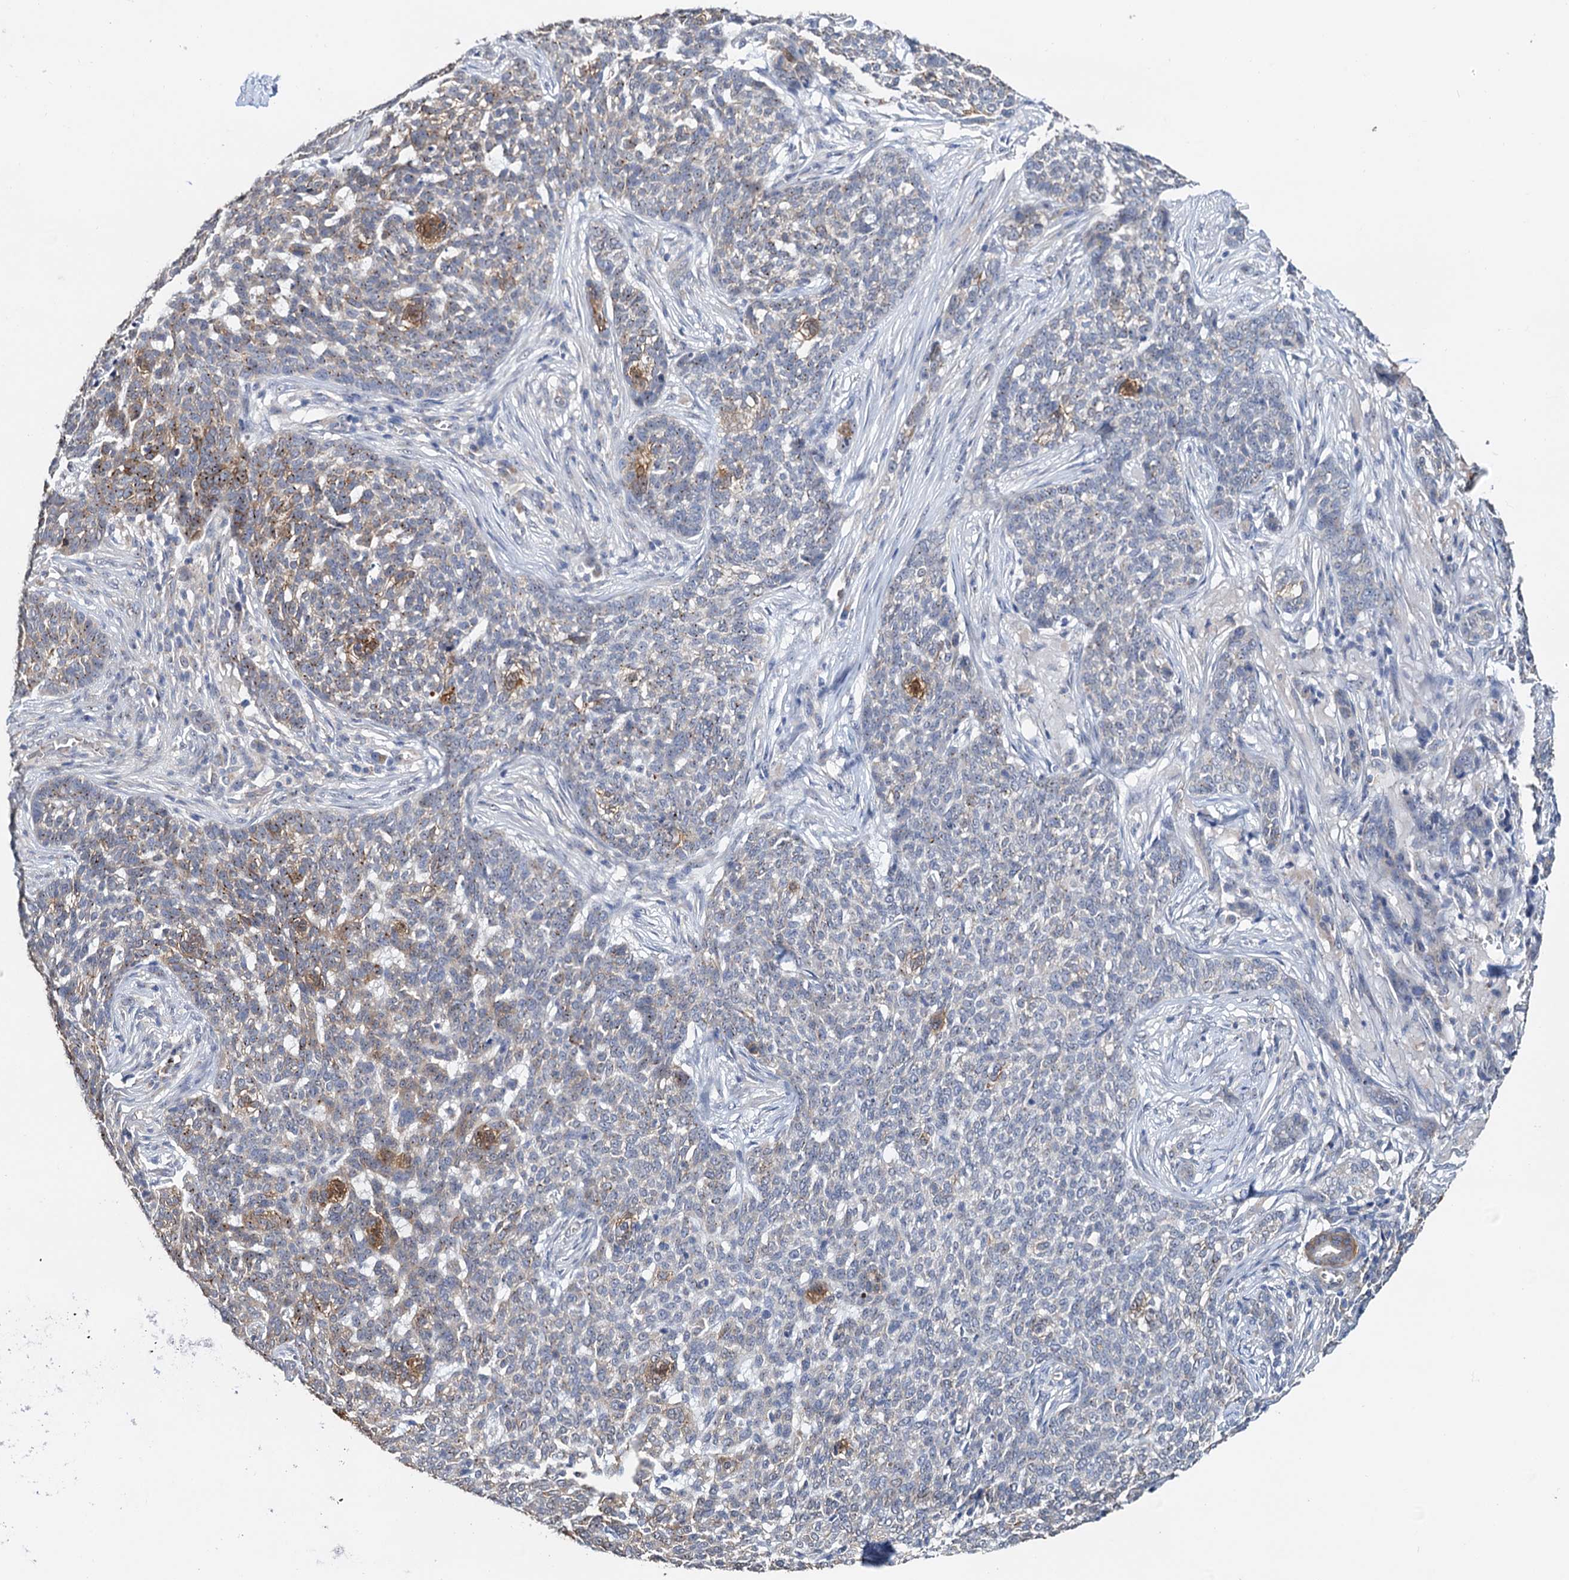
{"staining": {"intensity": "moderate", "quantity": "<25%", "location": "cytoplasmic/membranous,nuclear"}, "tissue": "skin cancer", "cell_type": "Tumor cells", "image_type": "cancer", "snomed": [{"axis": "morphology", "description": "Basal cell carcinoma"}, {"axis": "topography", "description": "Skin"}], "caption": "IHC image of human skin basal cell carcinoma stained for a protein (brown), which shows low levels of moderate cytoplasmic/membranous and nuclear staining in about <25% of tumor cells.", "gene": "C2CD3", "patient": {"sex": "male", "age": 85}}